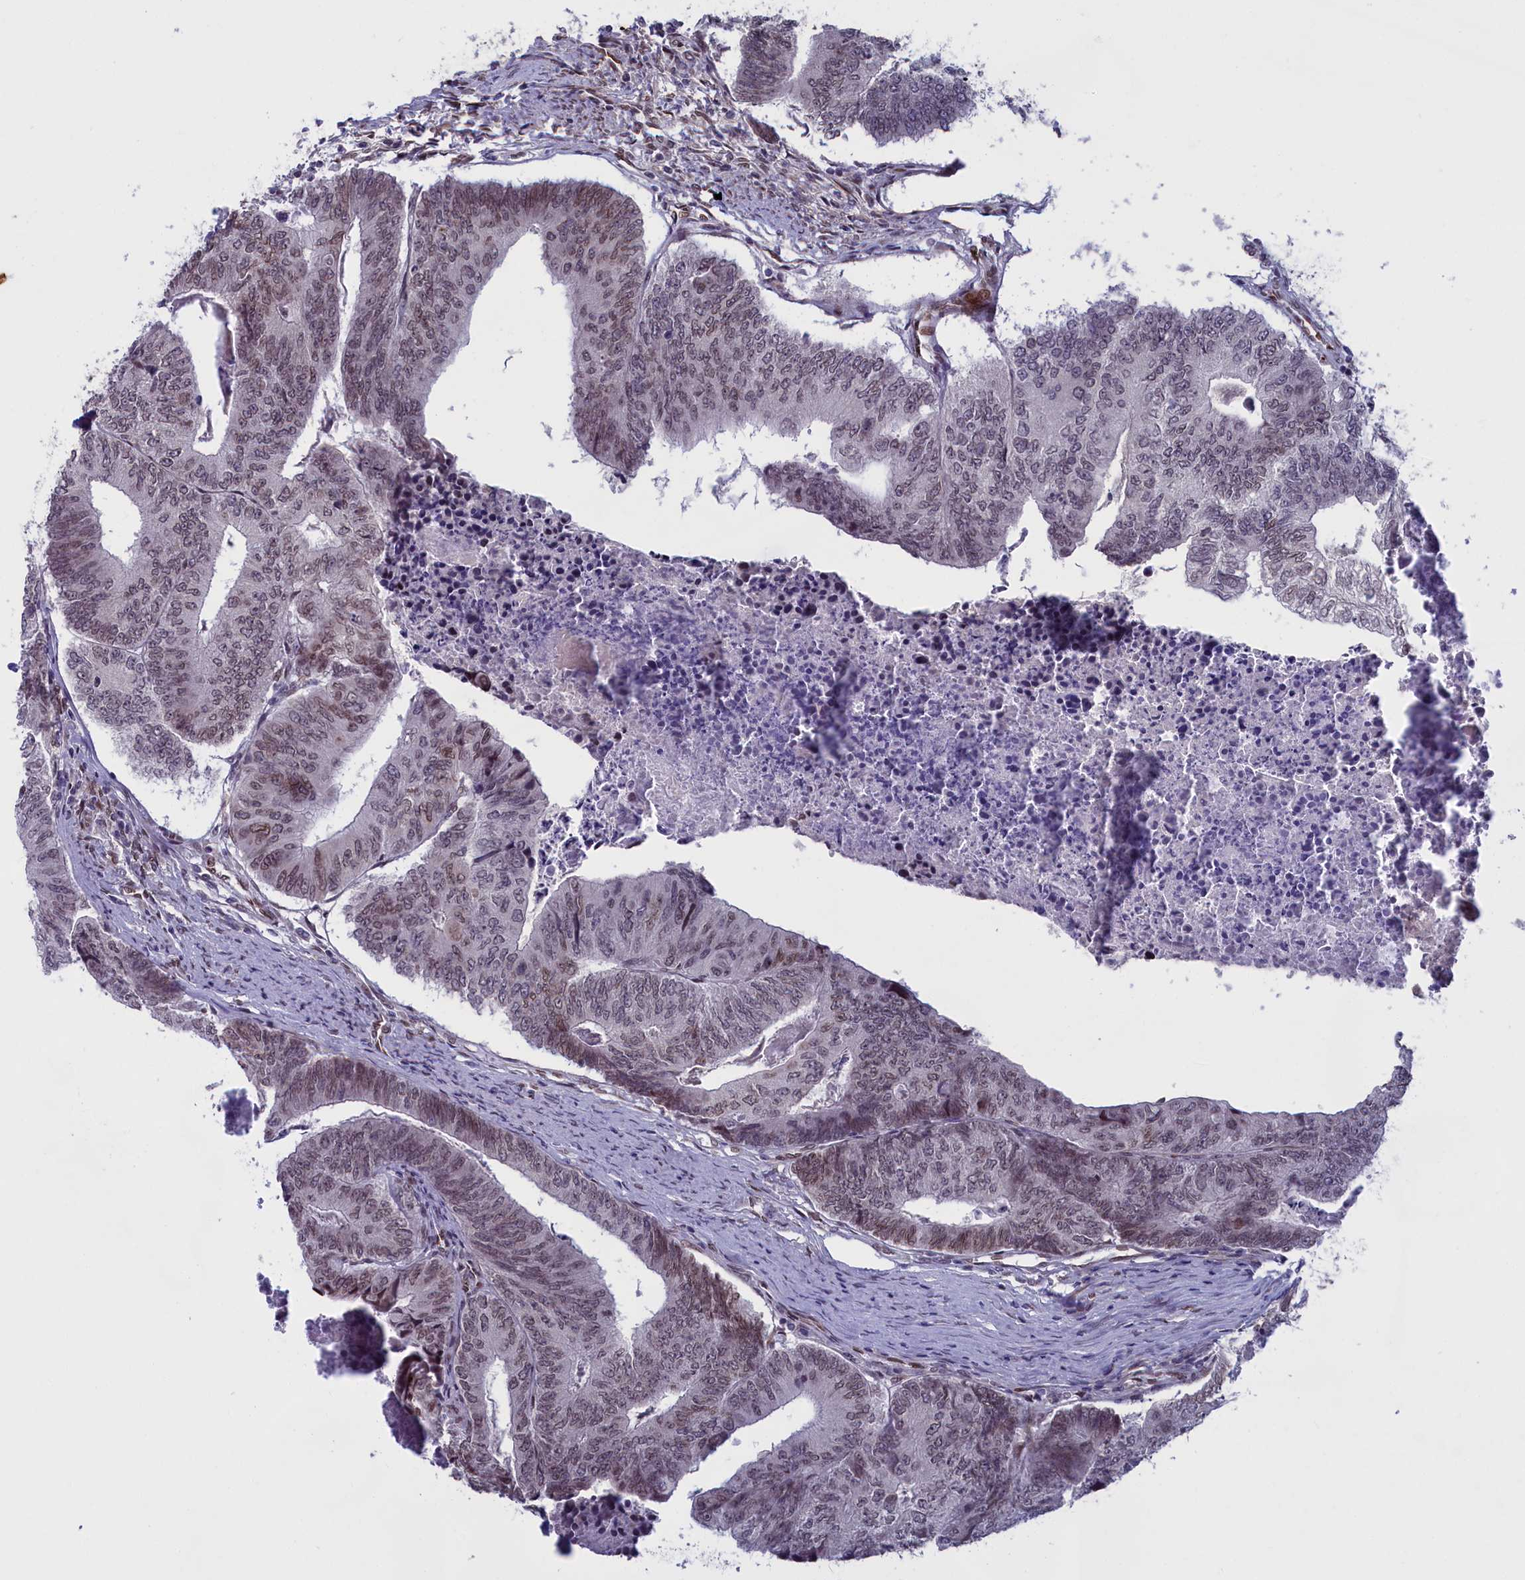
{"staining": {"intensity": "weak", "quantity": "25%-75%", "location": "nuclear"}, "tissue": "colorectal cancer", "cell_type": "Tumor cells", "image_type": "cancer", "snomed": [{"axis": "morphology", "description": "Adenocarcinoma, NOS"}, {"axis": "topography", "description": "Colon"}], "caption": "This image demonstrates immunohistochemistry (IHC) staining of colorectal cancer (adenocarcinoma), with low weak nuclear positivity in approximately 25%-75% of tumor cells.", "gene": "GPSM1", "patient": {"sex": "female", "age": 67}}